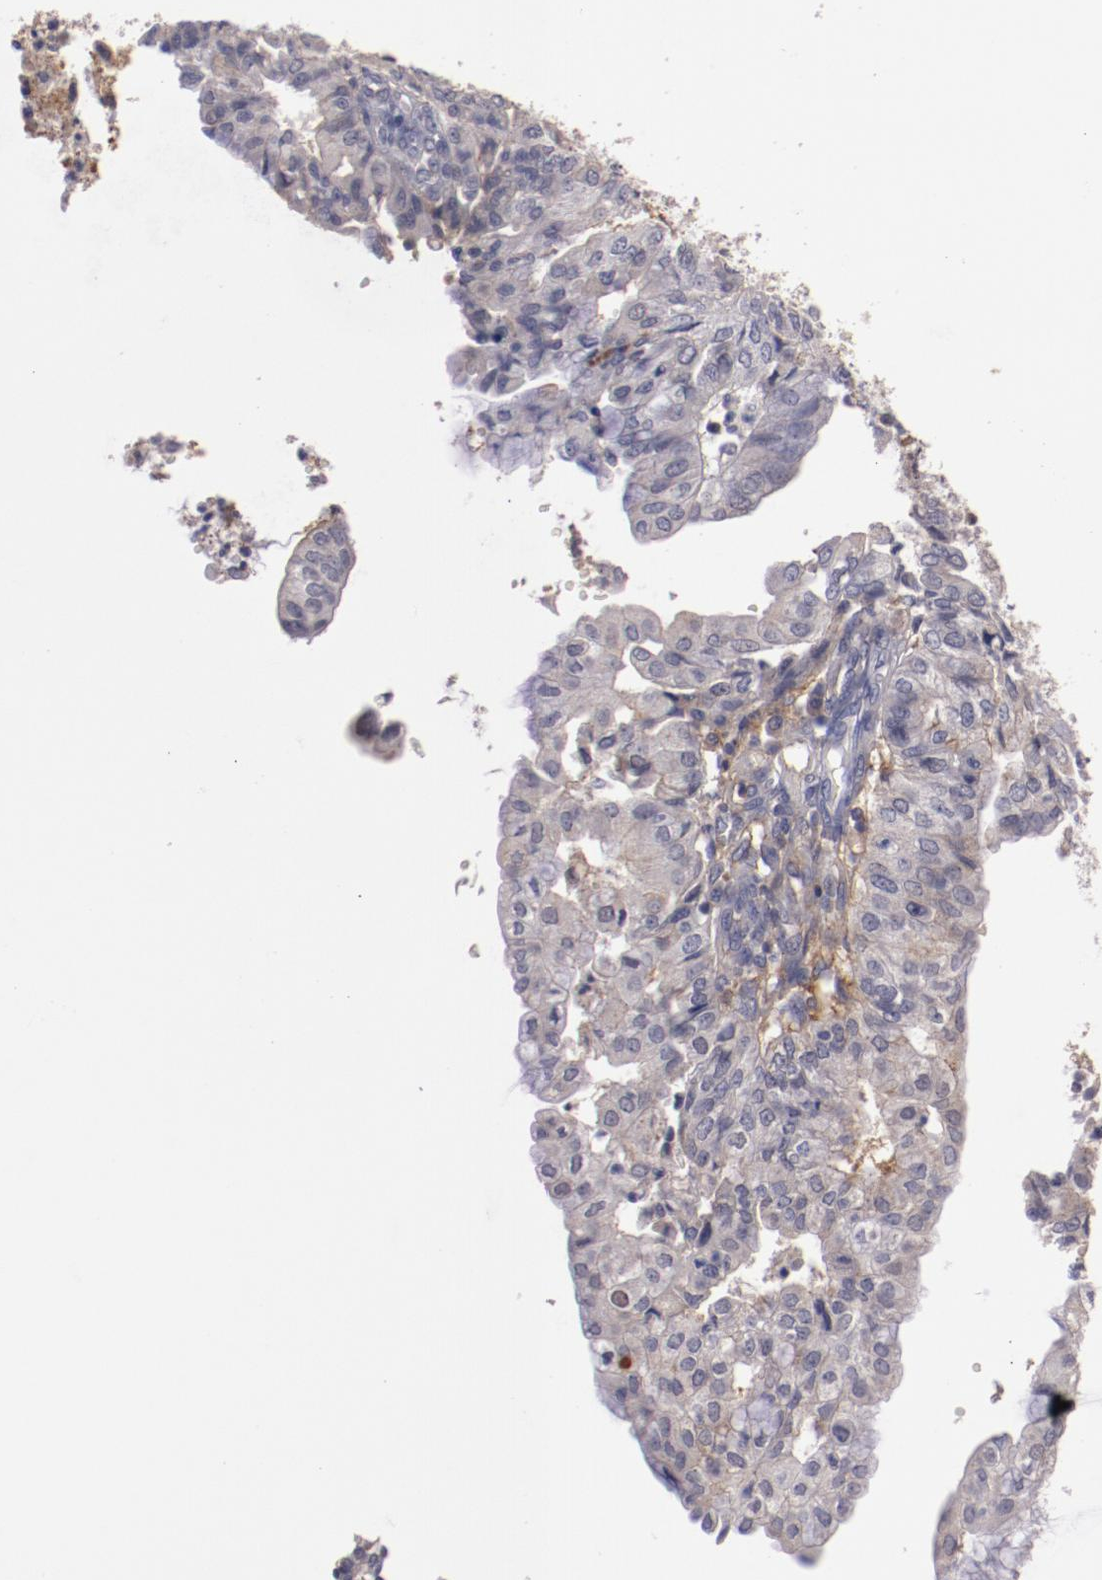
{"staining": {"intensity": "negative", "quantity": "none", "location": "none"}, "tissue": "endometrial cancer", "cell_type": "Tumor cells", "image_type": "cancer", "snomed": [{"axis": "morphology", "description": "Adenocarcinoma, NOS"}, {"axis": "topography", "description": "Endometrium"}], "caption": "Photomicrograph shows no protein staining in tumor cells of endometrial cancer (adenocarcinoma) tissue. (DAB IHC with hematoxylin counter stain).", "gene": "MBL2", "patient": {"sex": "female", "age": 59}}